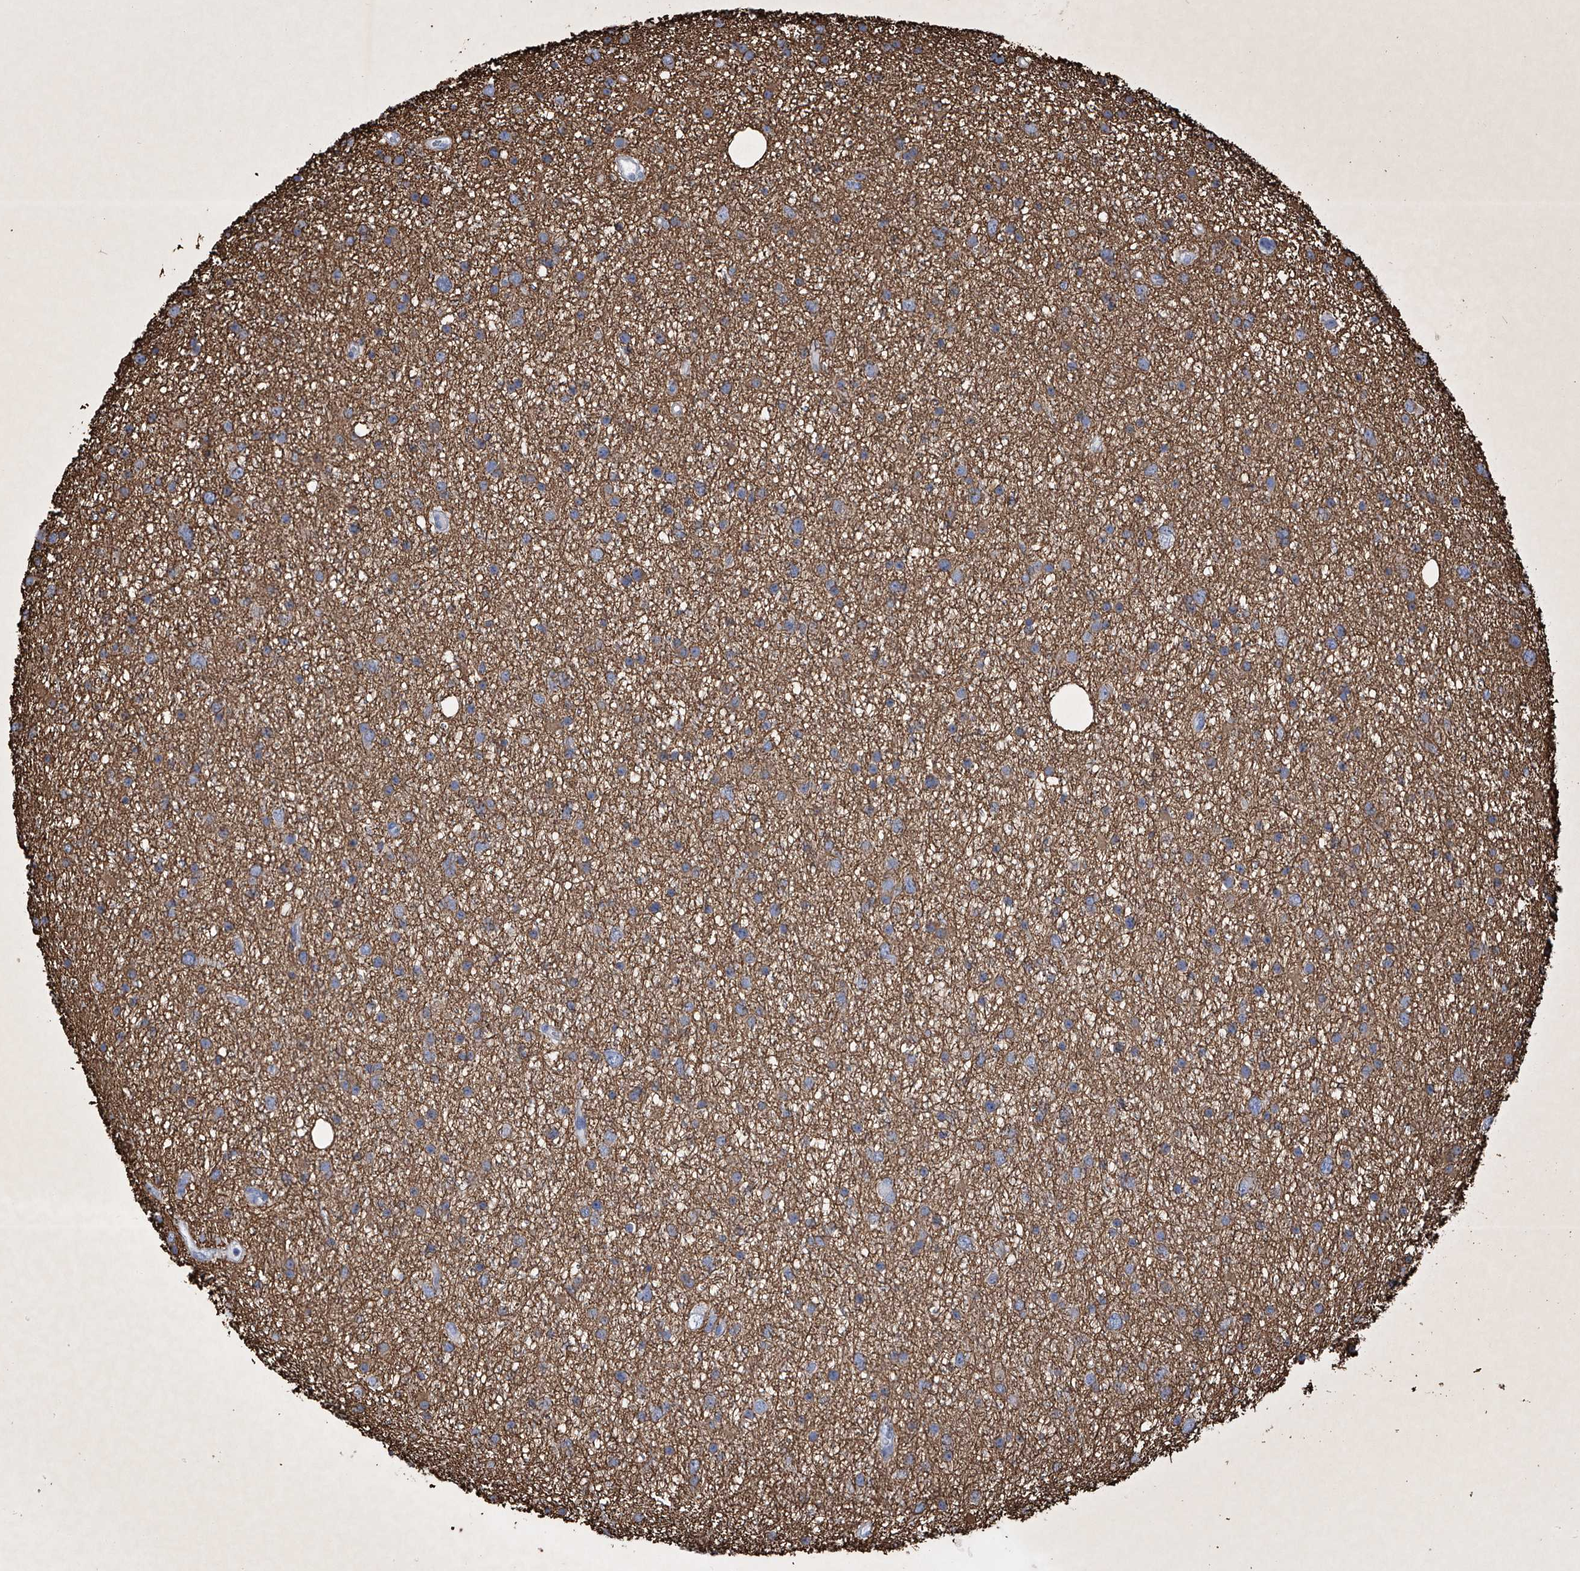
{"staining": {"intensity": "weak", "quantity": "<25%", "location": "cytoplasmic/membranous"}, "tissue": "glioma", "cell_type": "Tumor cells", "image_type": "cancer", "snomed": [{"axis": "morphology", "description": "Glioma, malignant, Low grade"}, {"axis": "topography", "description": "Cerebral cortex"}], "caption": "There is no significant positivity in tumor cells of glioma.", "gene": "ADRA1A", "patient": {"sex": "female", "age": 39}}